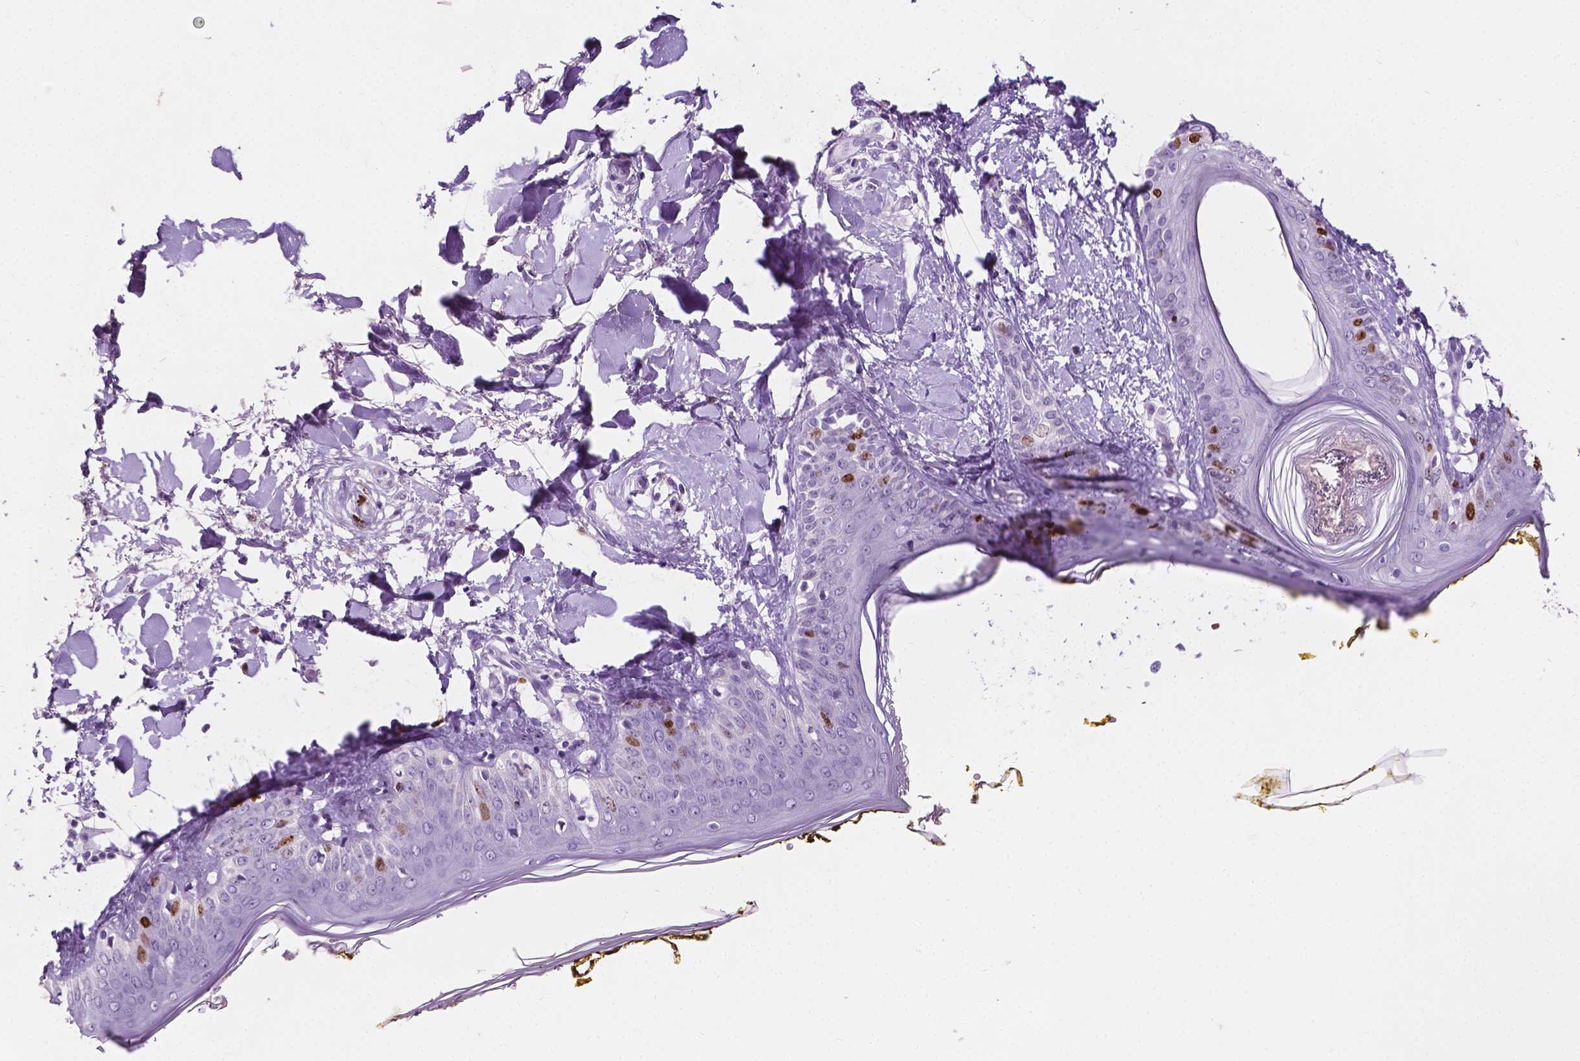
{"staining": {"intensity": "negative", "quantity": "none", "location": "none"}, "tissue": "skin", "cell_type": "Fibroblasts", "image_type": "normal", "snomed": [{"axis": "morphology", "description": "Normal tissue, NOS"}, {"axis": "topography", "description": "Skin"}], "caption": "Protein analysis of unremarkable skin demonstrates no significant positivity in fibroblasts. (DAB (3,3'-diaminobenzidine) immunohistochemistry (IHC), high magnification).", "gene": "SIAH2", "patient": {"sex": "female", "age": 34}}